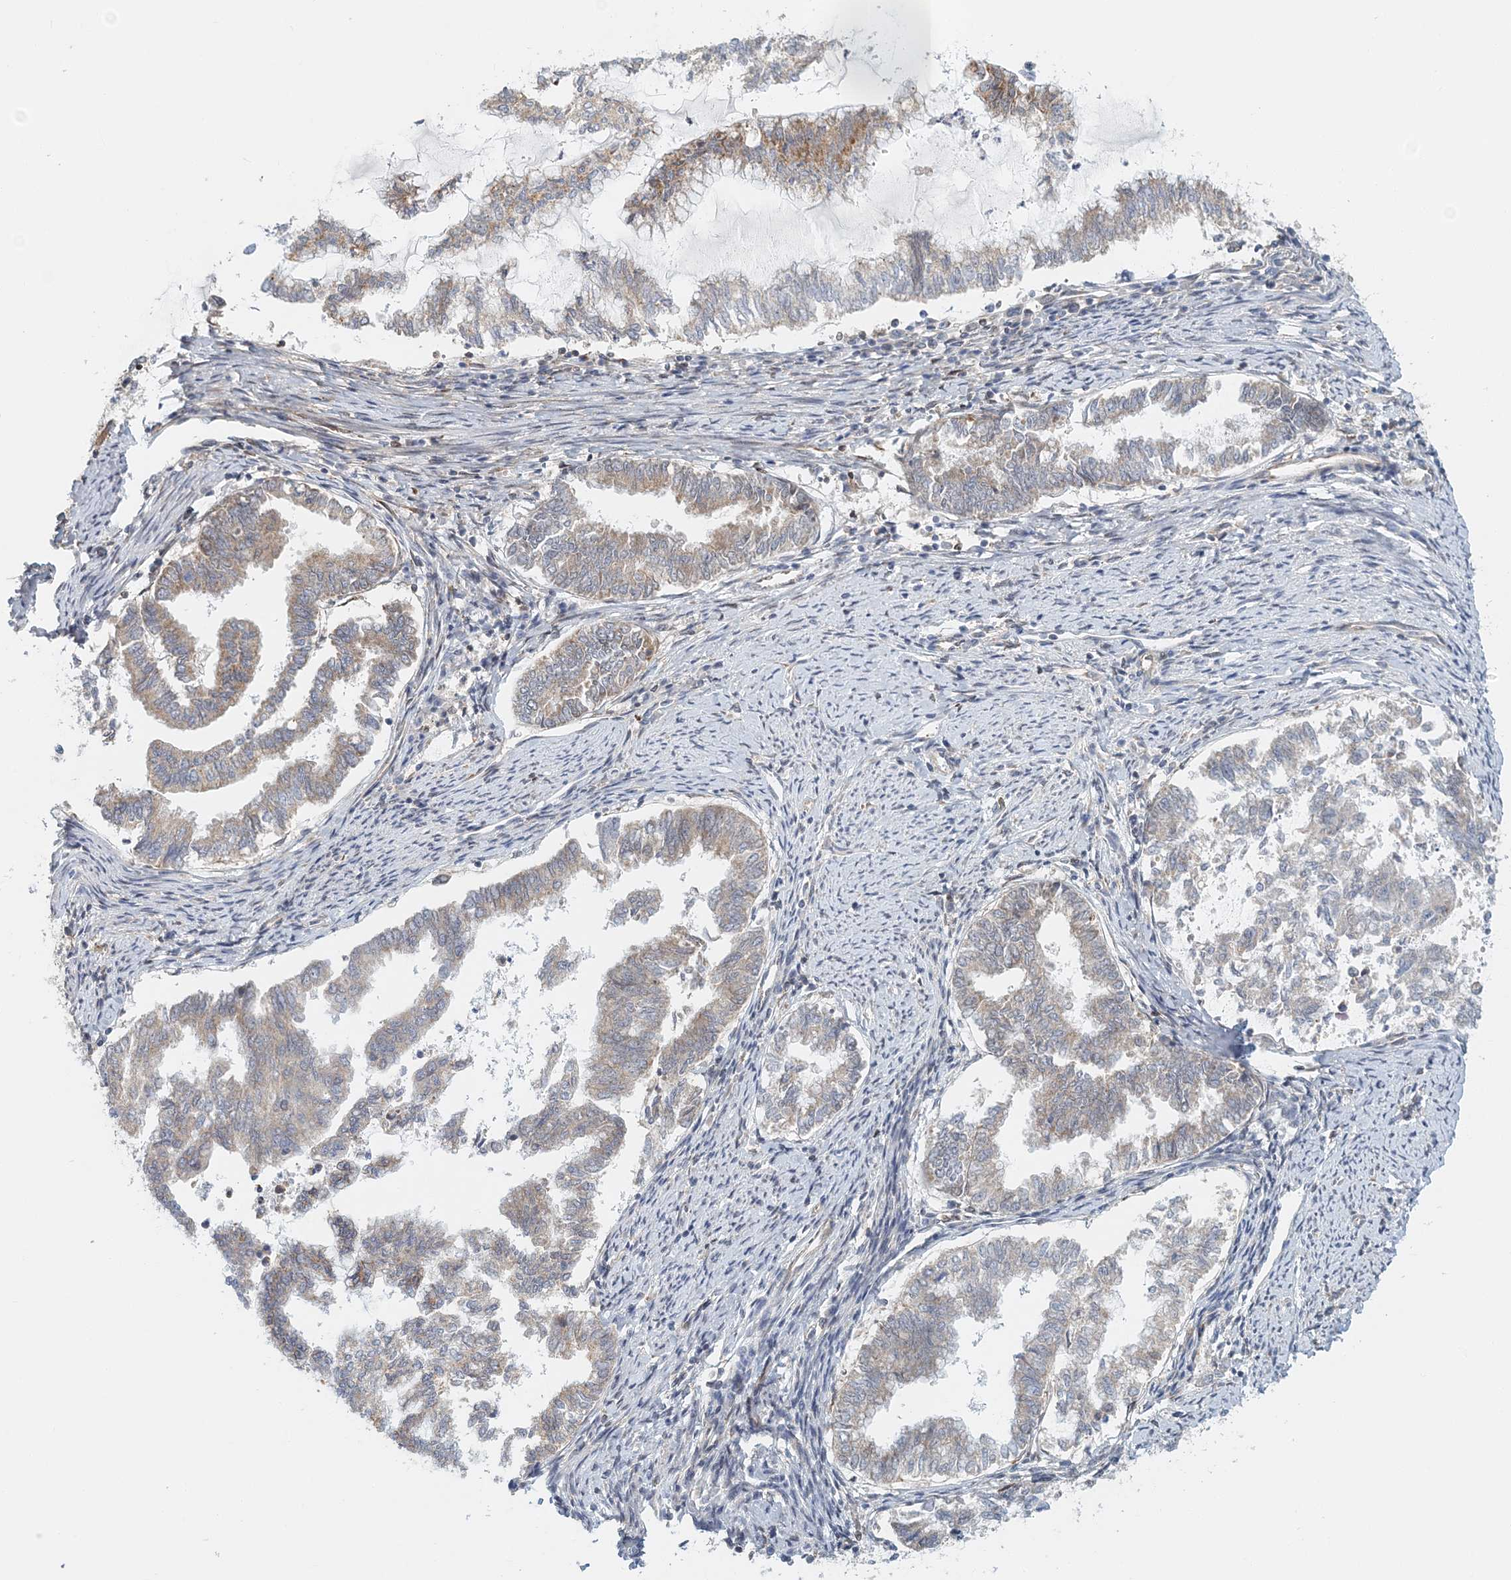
{"staining": {"intensity": "moderate", "quantity": "<25%", "location": "cytoplasmic/membranous"}, "tissue": "endometrial cancer", "cell_type": "Tumor cells", "image_type": "cancer", "snomed": [{"axis": "morphology", "description": "Adenocarcinoma, NOS"}, {"axis": "topography", "description": "Endometrium"}], "caption": "Immunohistochemical staining of human endometrial cancer (adenocarcinoma) shows low levels of moderate cytoplasmic/membranous protein staining in about <25% of tumor cells.", "gene": "PCYOX1L", "patient": {"sex": "female", "age": 79}}